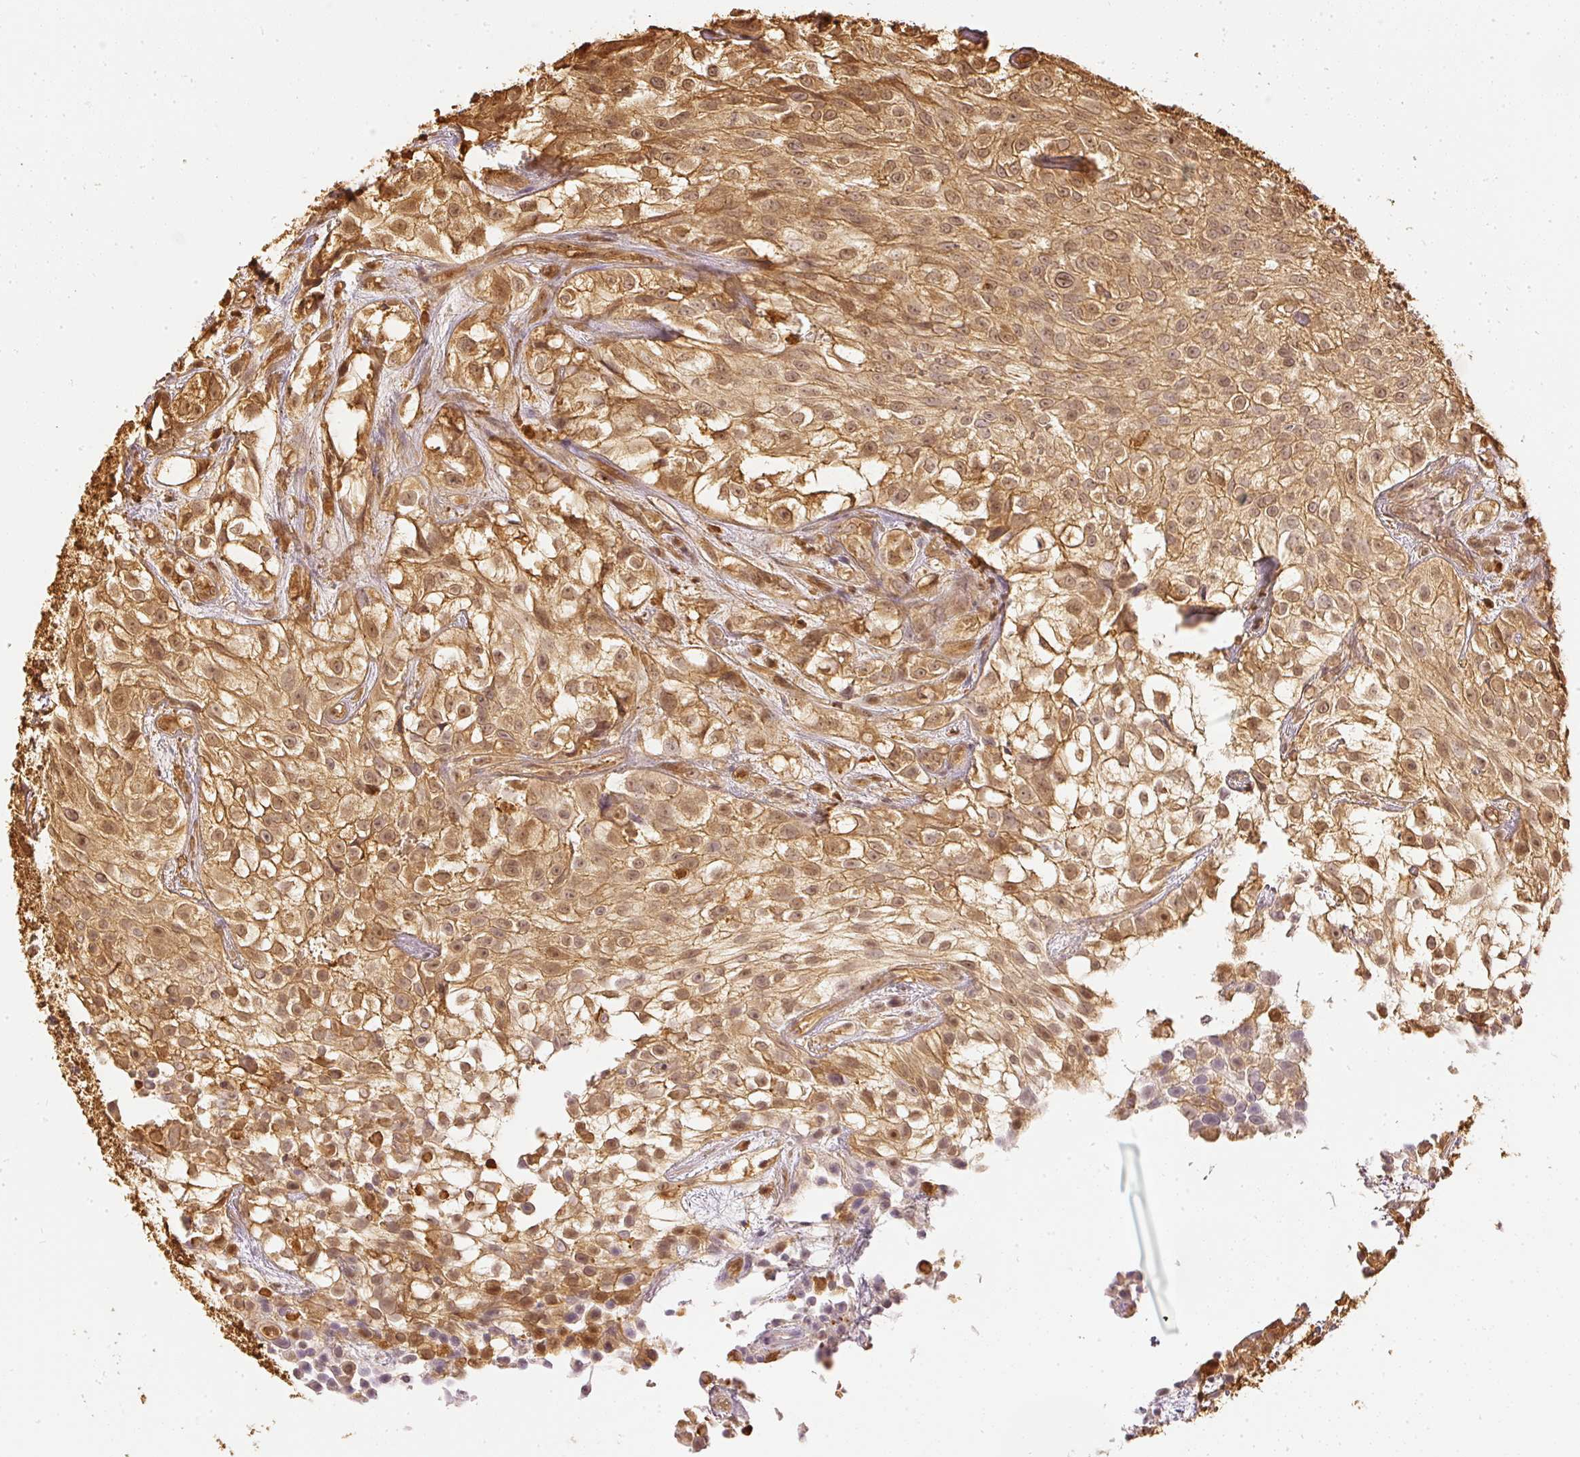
{"staining": {"intensity": "moderate", "quantity": ">75%", "location": "cytoplasmic/membranous,nuclear"}, "tissue": "urothelial cancer", "cell_type": "Tumor cells", "image_type": "cancer", "snomed": [{"axis": "morphology", "description": "Urothelial carcinoma, High grade"}, {"axis": "topography", "description": "Urinary bladder"}], "caption": "Urothelial cancer was stained to show a protein in brown. There is medium levels of moderate cytoplasmic/membranous and nuclear expression in approximately >75% of tumor cells.", "gene": "PFN1", "patient": {"sex": "male", "age": 56}}